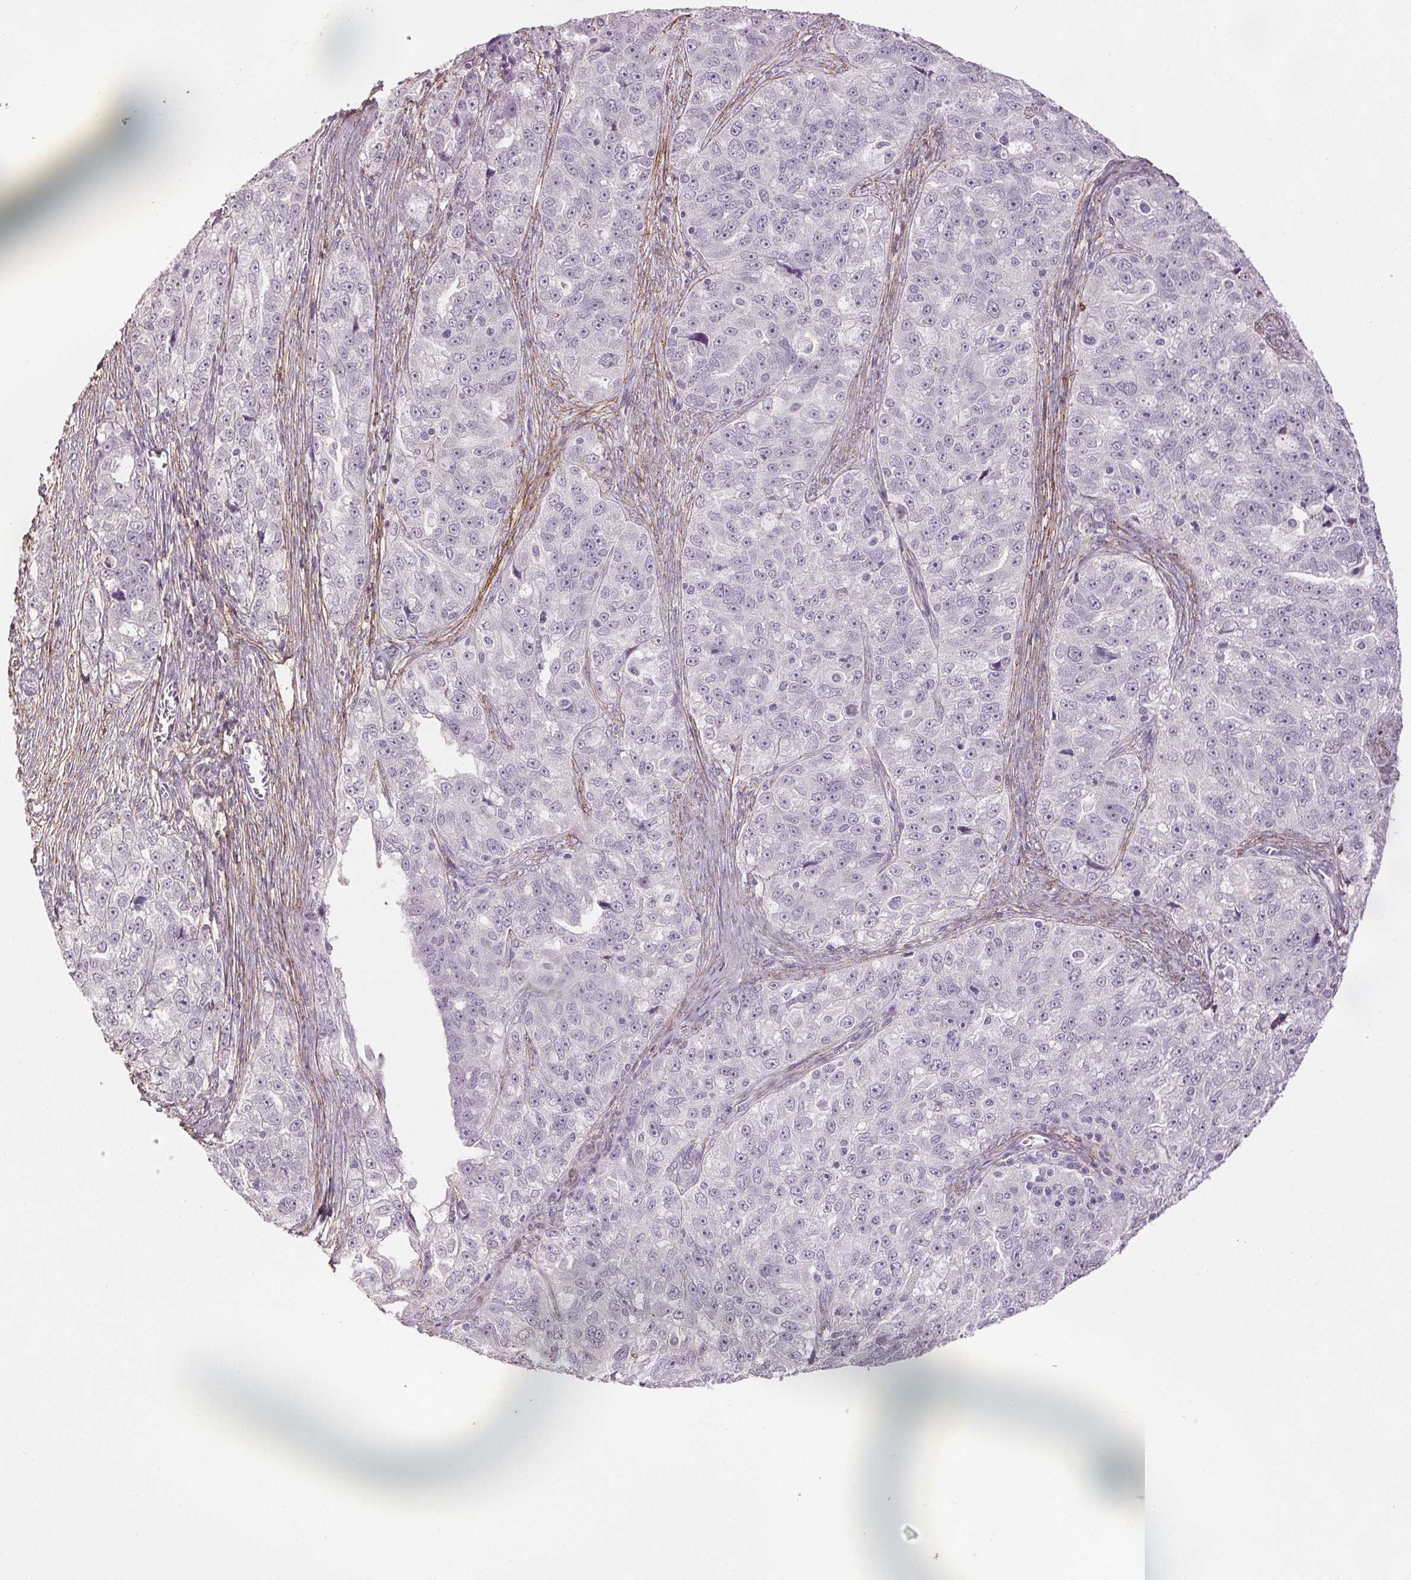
{"staining": {"intensity": "negative", "quantity": "none", "location": "none"}, "tissue": "ovarian cancer", "cell_type": "Tumor cells", "image_type": "cancer", "snomed": [{"axis": "morphology", "description": "Cystadenocarcinoma, serous, NOS"}, {"axis": "topography", "description": "Ovary"}], "caption": "Photomicrograph shows no protein expression in tumor cells of ovarian cancer (serous cystadenocarcinoma) tissue. (Stains: DAB (3,3'-diaminobenzidine) immunohistochemistry (IHC) with hematoxylin counter stain, Microscopy: brightfield microscopy at high magnification).", "gene": "FBN1", "patient": {"sex": "female", "age": 51}}